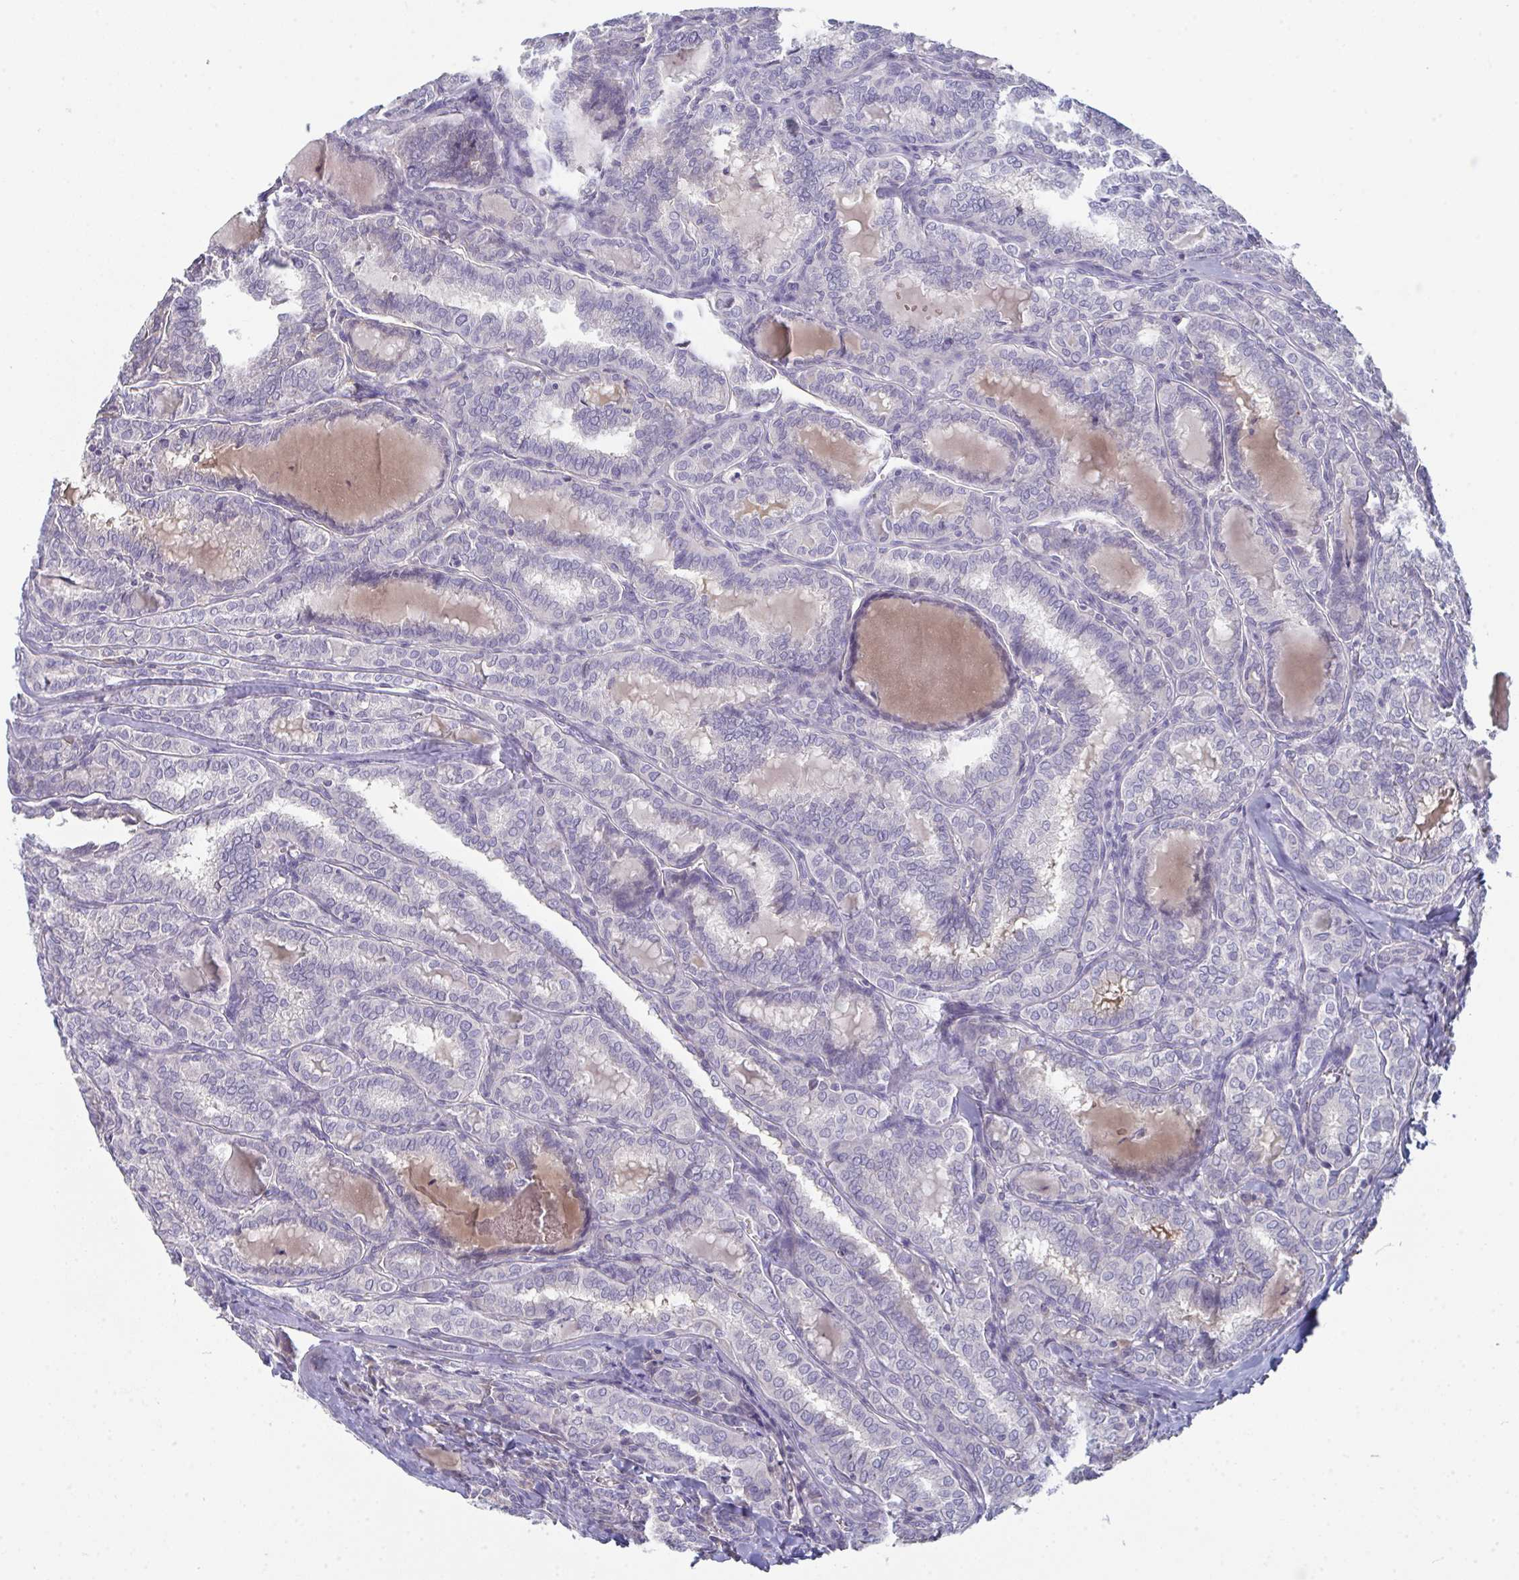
{"staining": {"intensity": "negative", "quantity": "none", "location": "none"}, "tissue": "thyroid cancer", "cell_type": "Tumor cells", "image_type": "cancer", "snomed": [{"axis": "morphology", "description": "Papillary adenocarcinoma, NOS"}, {"axis": "topography", "description": "Thyroid gland"}], "caption": "Protein analysis of thyroid cancer exhibits no significant expression in tumor cells. Brightfield microscopy of immunohistochemistry stained with DAB (3,3'-diaminobenzidine) (brown) and hematoxylin (blue), captured at high magnification.", "gene": "HGFAC", "patient": {"sex": "female", "age": 30}}